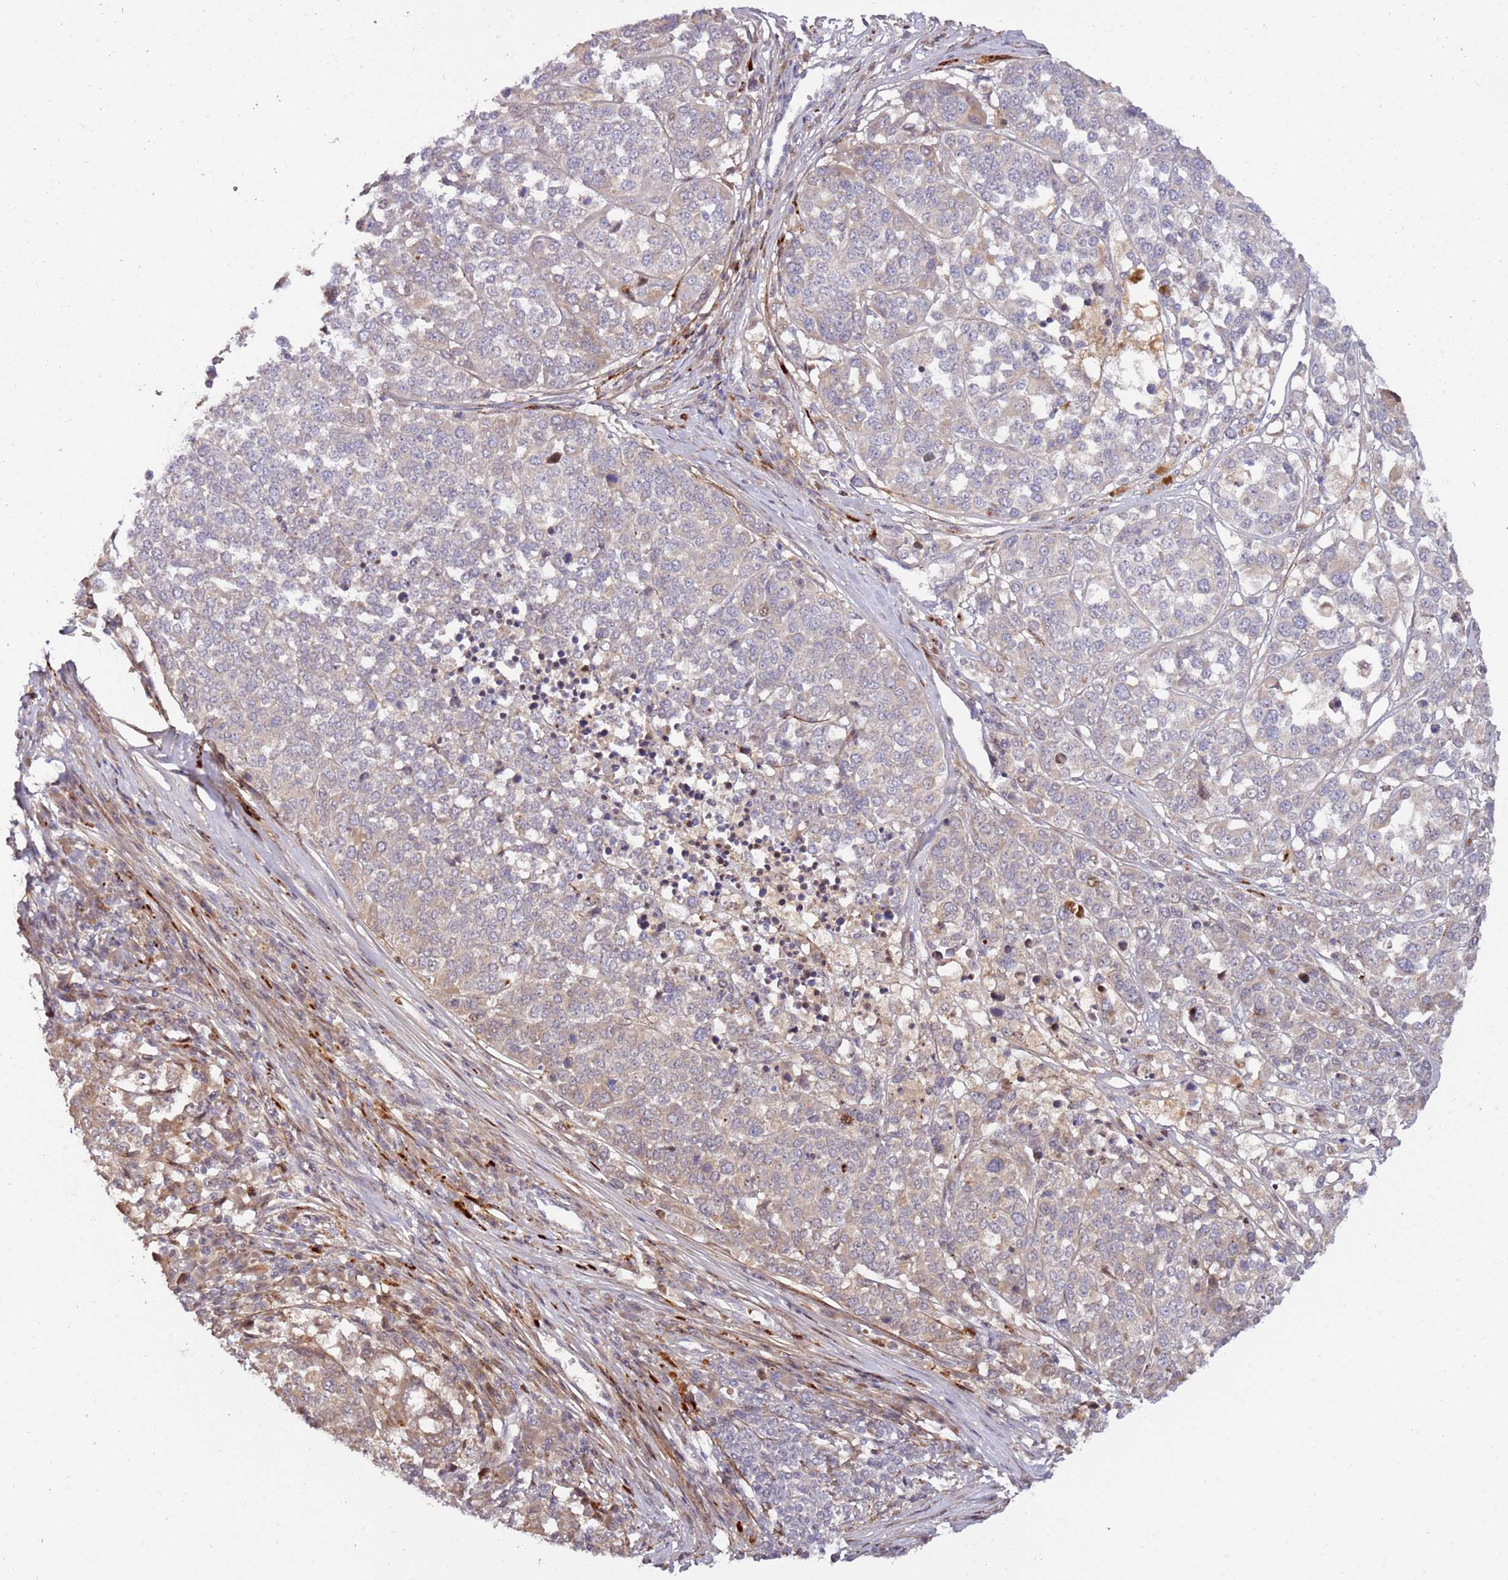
{"staining": {"intensity": "weak", "quantity": "<25%", "location": "cytoplasmic/membranous"}, "tissue": "melanoma", "cell_type": "Tumor cells", "image_type": "cancer", "snomed": [{"axis": "morphology", "description": "Malignant melanoma, Metastatic site"}, {"axis": "topography", "description": "Lymph node"}], "caption": "The micrograph shows no significant positivity in tumor cells of malignant melanoma (metastatic site).", "gene": "RHBDL1", "patient": {"sex": "male", "age": 44}}